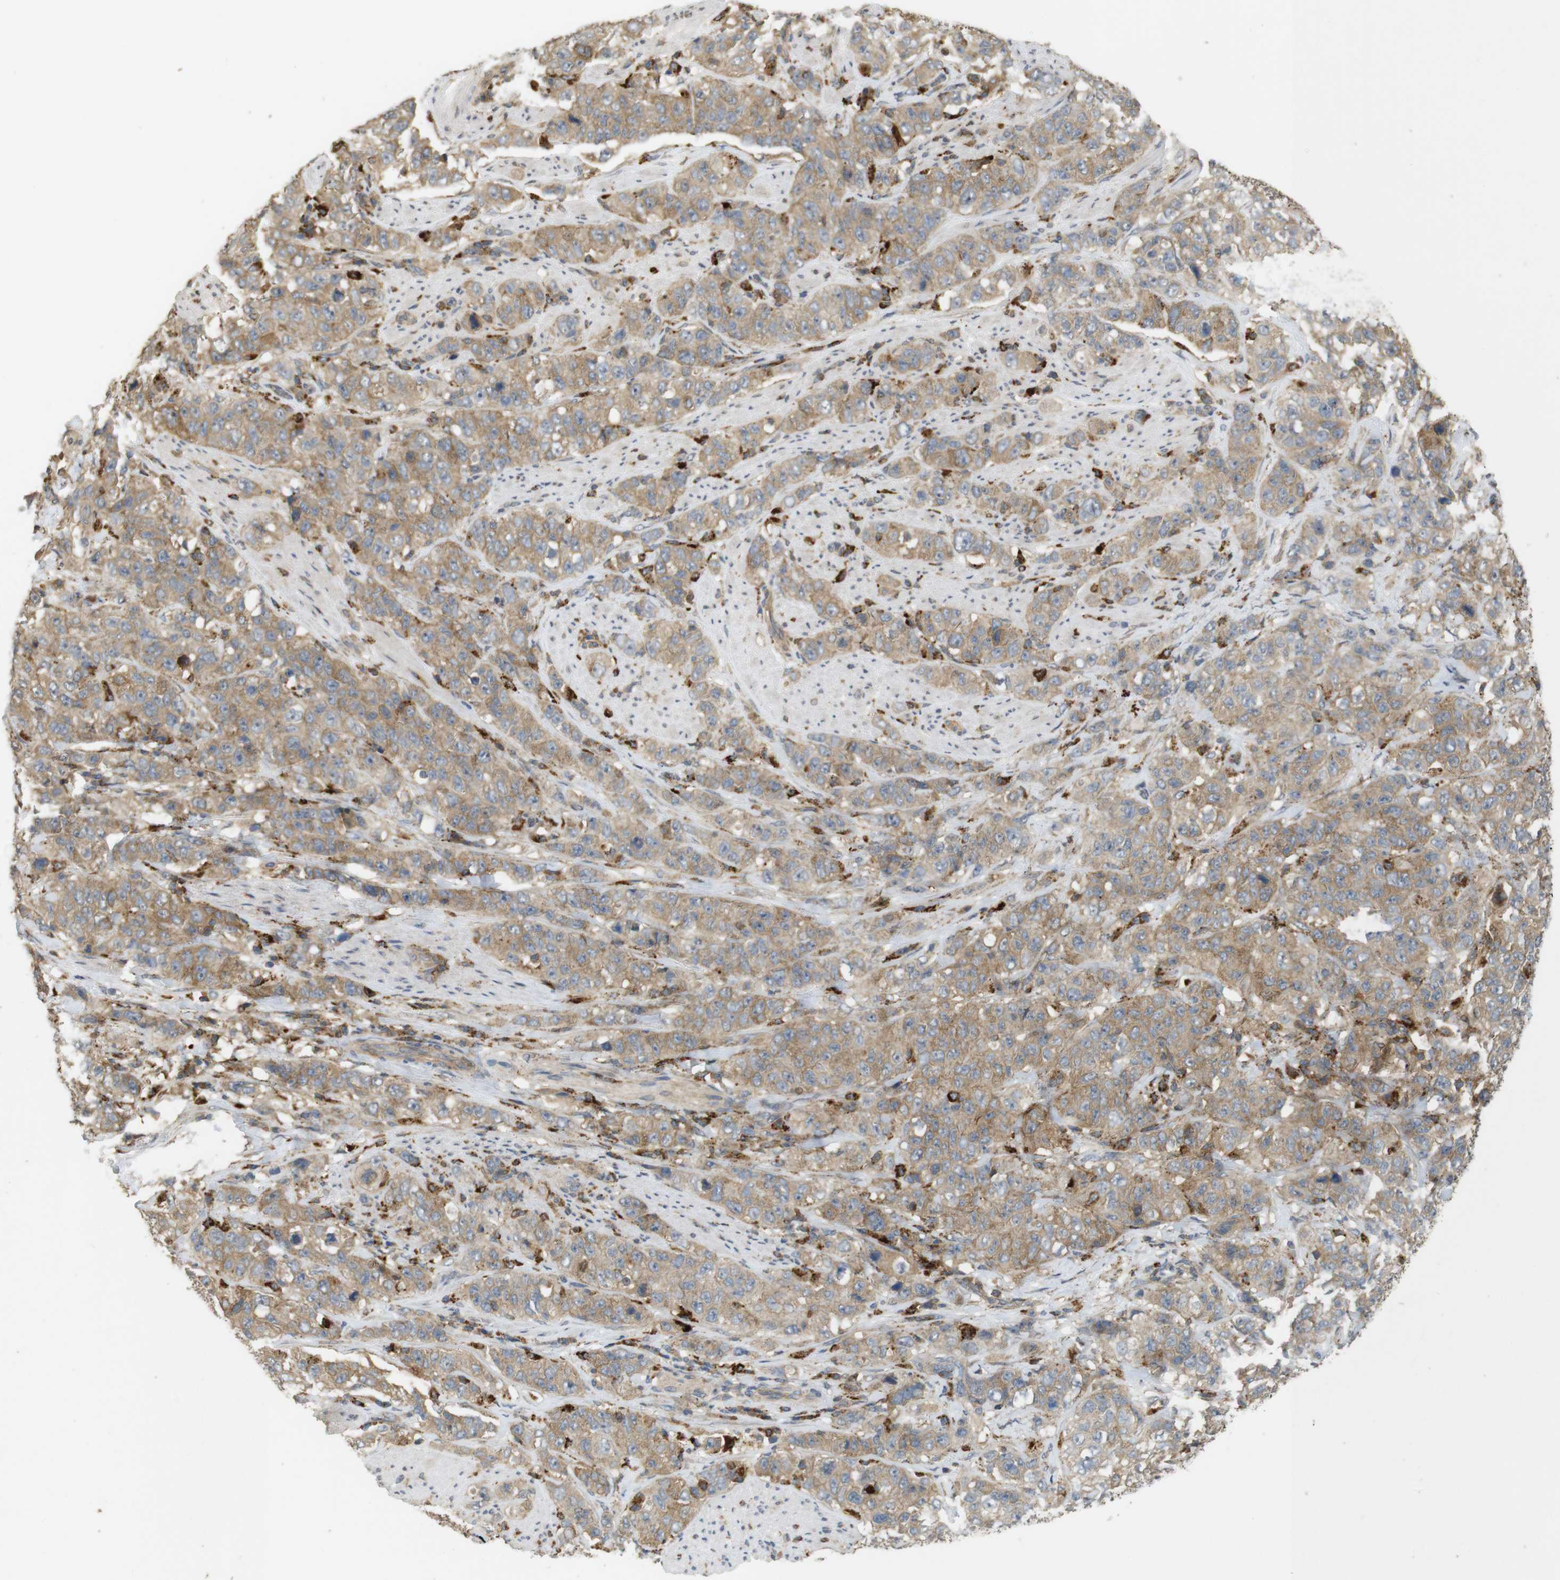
{"staining": {"intensity": "moderate", "quantity": ">75%", "location": "cytoplasmic/membranous"}, "tissue": "stomach cancer", "cell_type": "Tumor cells", "image_type": "cancer", "snomed": [{"axis": "morphology", "description": "Adenocarcinoma, NOS"}, {"axis": "topography", "description": "Stomach"}], "caption": "Protein staining demonstrates moderate cytoplasmic/membranous expression in approximately >75% of tumor cells in stomach adenocarcinoma.", "gene": "KSR1", "patient": {"sex": "male", "age": 48}}